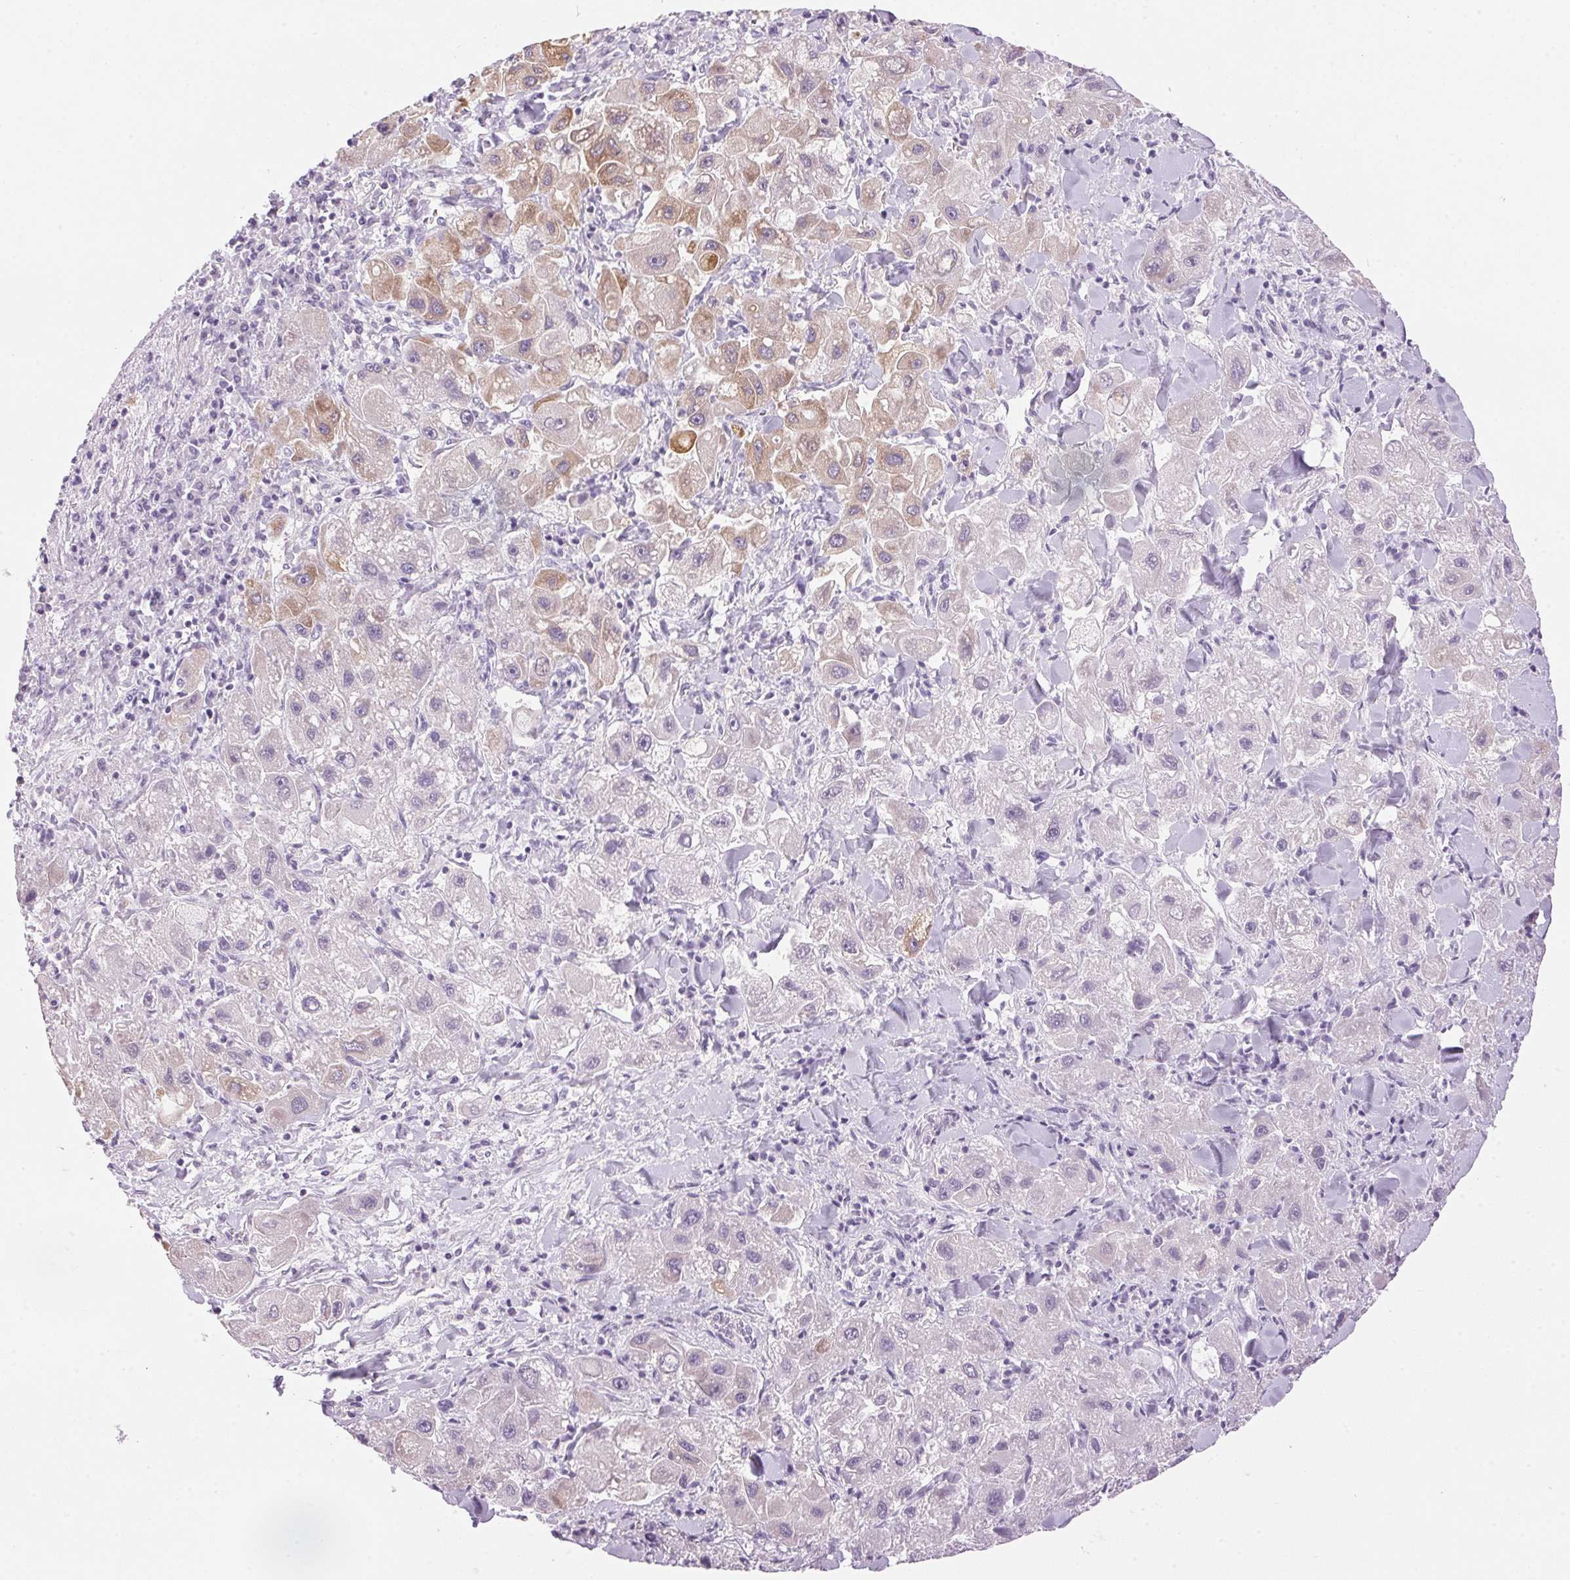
{"staining": {"intensity": "weak", "quantity": "25%-75%", "location": "cytoplasmic/membranous"}, "tissue": "liver cancer", "cell_type": "Tumor cells", "image_type": "cancer", "snomed": [{"axis": "morphology", "description": "Carcinoma, Hepatocellular, NOS"}, {"axis": "topography", "description": "Liver"}], "caption": "Immunohistochemical staining of liver hepatocellular carcinoma exhibits low levels of weak cytoplasmic/membranous positivity in about 25%-75% of tumor cells.", "gene": "HSD17B2", "patient": {"sex": "male", "age": 24}}